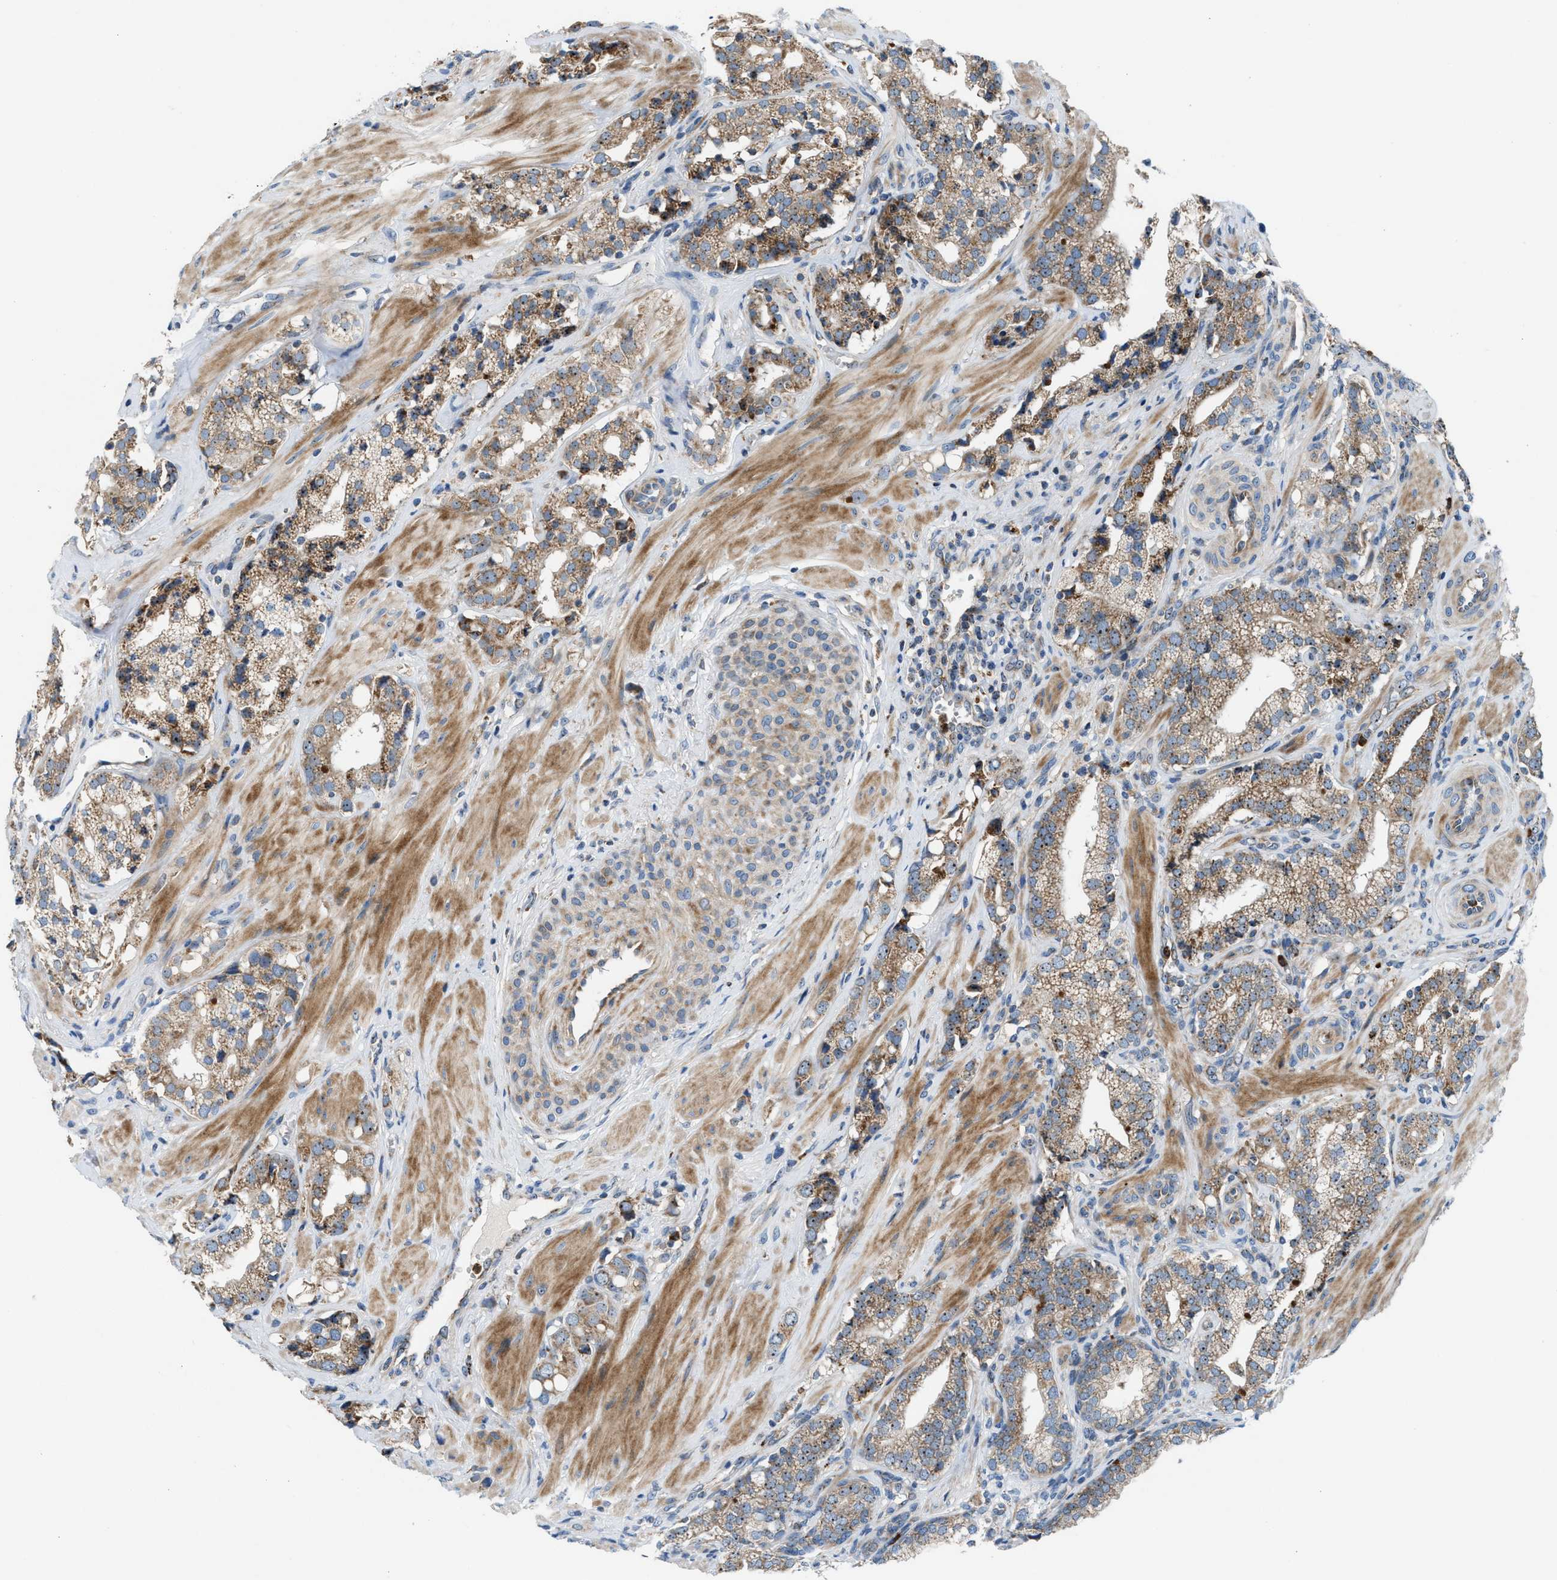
{"staining": {"intensity": "moderate", "quantity": ">75%", "location": "cytoplasmic/membranous,nuclear"}, "tissue": "prostate cancer", "cell_type": "Tumor cells", "image_type": "cancer", "snomed": [{"axis": "morphology", "description": "Adenocarcinoma, High grade"}, {"axis": "topography", "description": "Prostate"}], "caption": "This micrograph shows IHC staining of human adenocarcinoma (high-grade) (prostate), with medium moderate cytoplasmic/membranous and nuclear expression in about >75% of tumor cells.", "gene": "TPH1", "patient": {"sex": "male", "age": 52}}